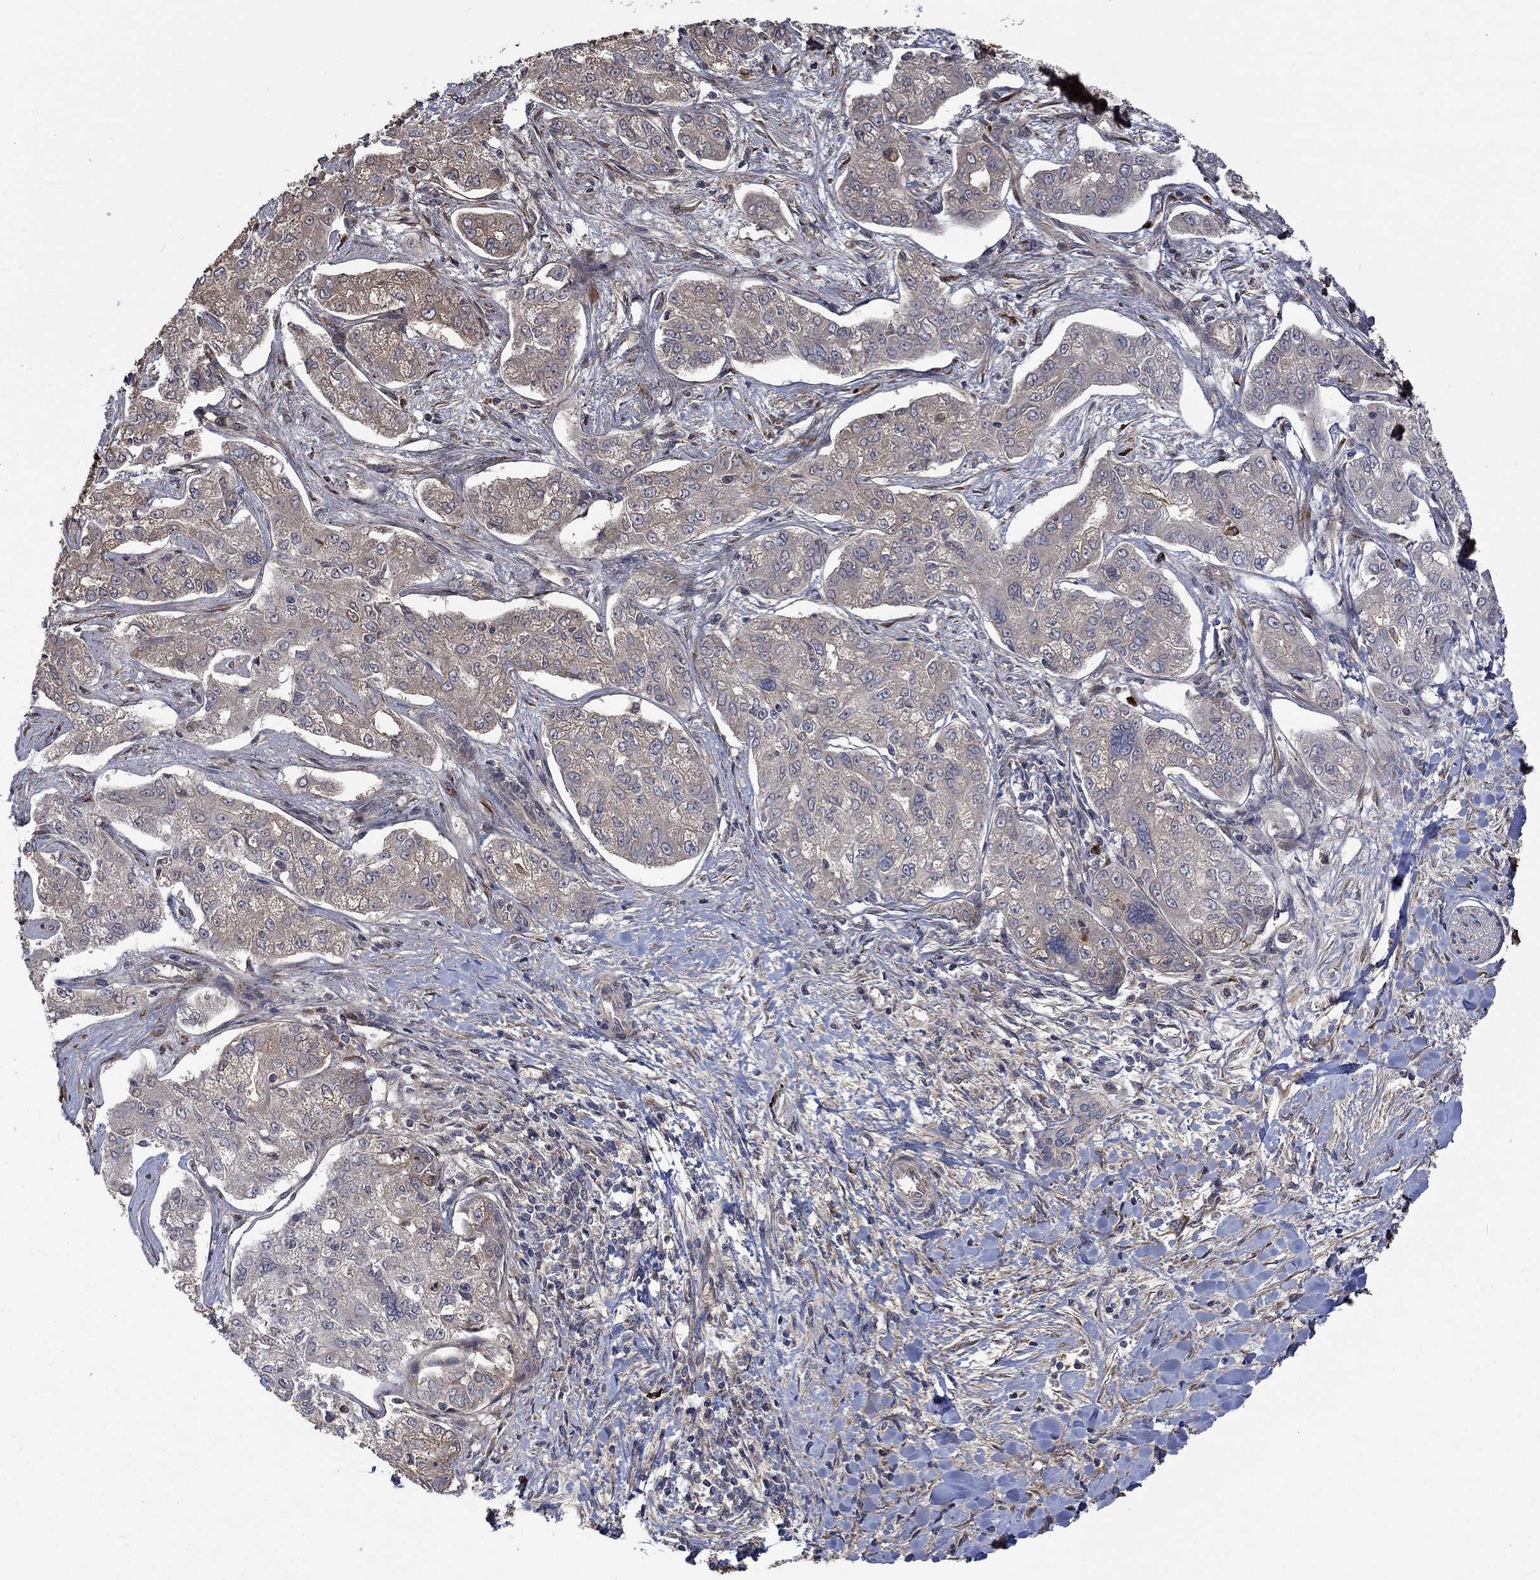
{"staining": {"intensity": "negative", "quantity": "none", "location": "none"}, "tissue": "liver cancer", "cell_type": "Tumor cells", "image_type": "cancer", "snomed": [{"axis": "morphology", "description": "Cholangiocarcinoma"}, {"axis": "topography", "description": "Liver"}], "caption": "Histopathology image shows no protein expression in tumor cells of cholangiocarcinoma (liver) tissue.", "gene": "VCAN", "patient": {"sex": "female", "age": 47}}